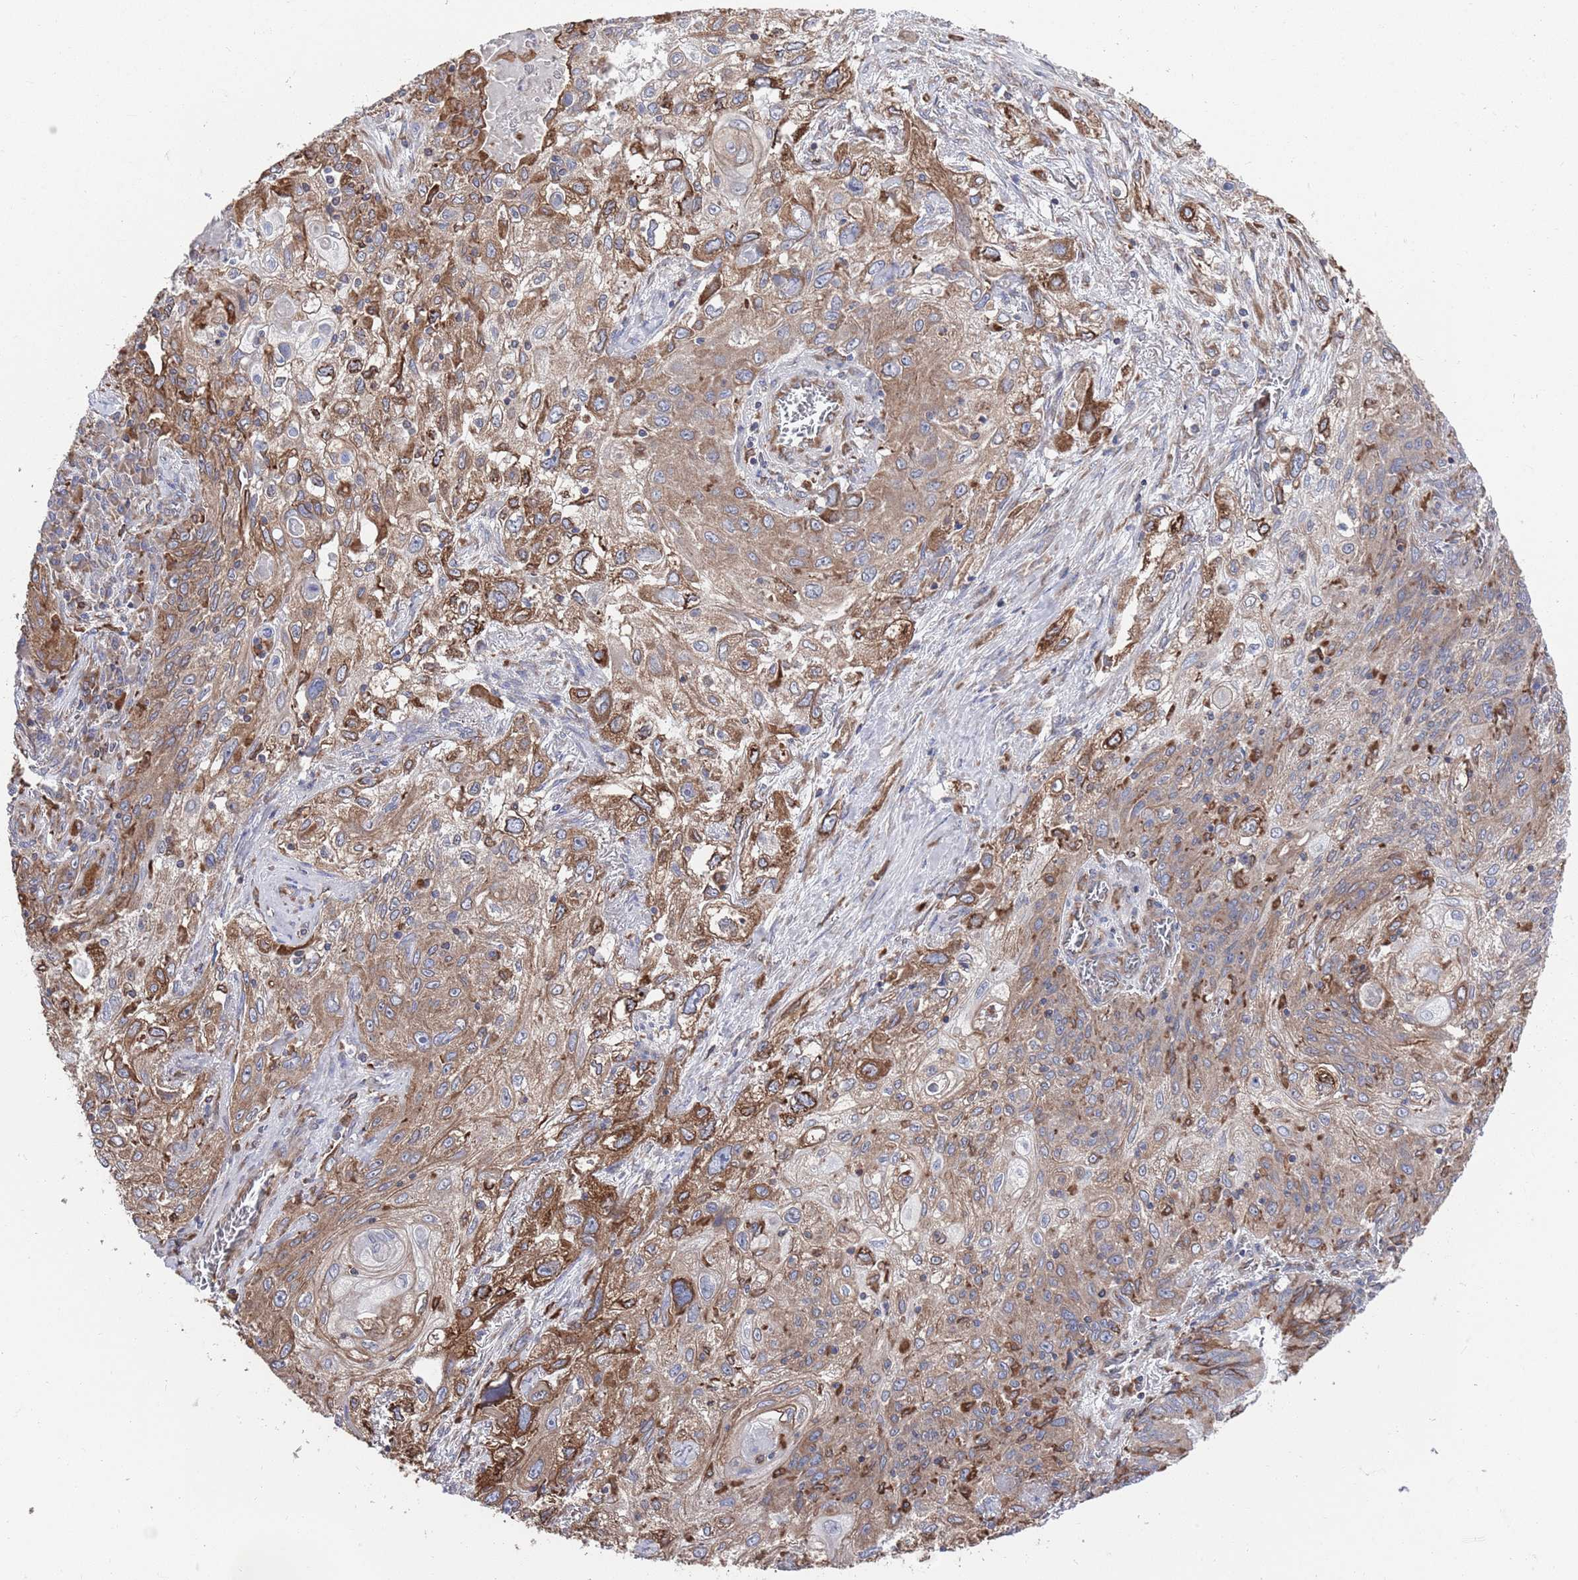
{"staining": {"intensity": "moderate", "quantity": "25%-75%", "location": "cytoplasmic/membranous"}, "tissue": "lung cancer", "cell_type": "Tumor cells", "image_type": "cancer", "snomed": [{"axis": "morphology", "description": "Squamous cell carcinoma, NOS"}, {"axis": "topography", "description": "Lung"}], "caption": "A high-resolution image shows immunohistochemistry (IHC) staining of squamous cell carcinoma (lung), which exhibits moderate cytoplasmic/membranous staining in about 25%-75% of tumor cells. The protein of interest is shown in brown color, while the nuclei are stained blue.", "gene": "GID8", "patient": {"sex": "female", "age": 69}}